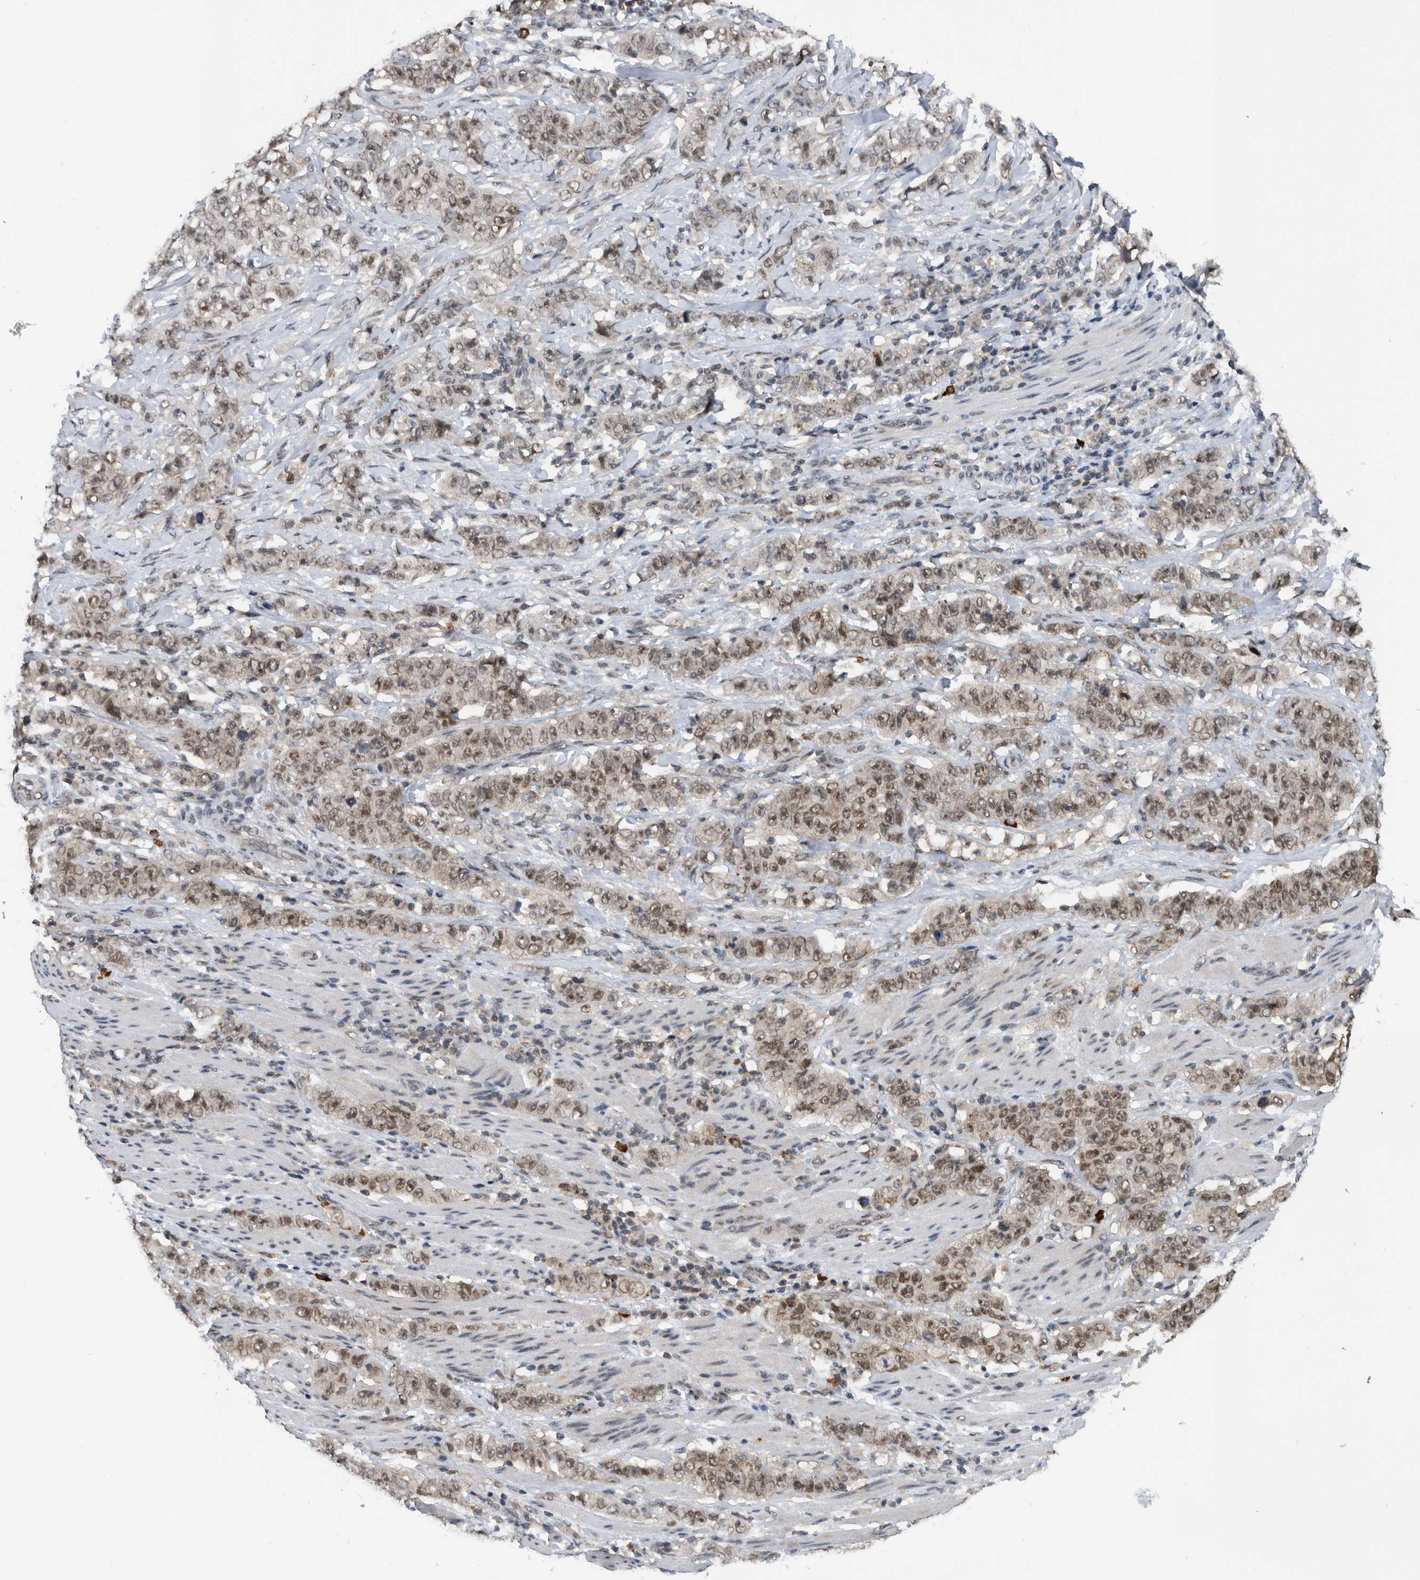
{"staining": {"intensity": "moderate", "quantity": ">75%", "location": "nuclear"}, "tissue": "stomach cancer", "cell_type": "Tumor cells", "image_type": "cancer", "snomed": [{"axis": "morphology", "description": "Adenocarcinoma, NOS"}, {"axis": "topography", "description": "Stomach"}], "caption": "This photomicrograph exhibits immunohistochemistry staining of human stomach cancer (adenocarcinoma), with medium moderate nuclear expression in approximately >75% of tumor cells.", "gene": "ZNF260", "patient": {"sex": "male", "age": 48}}